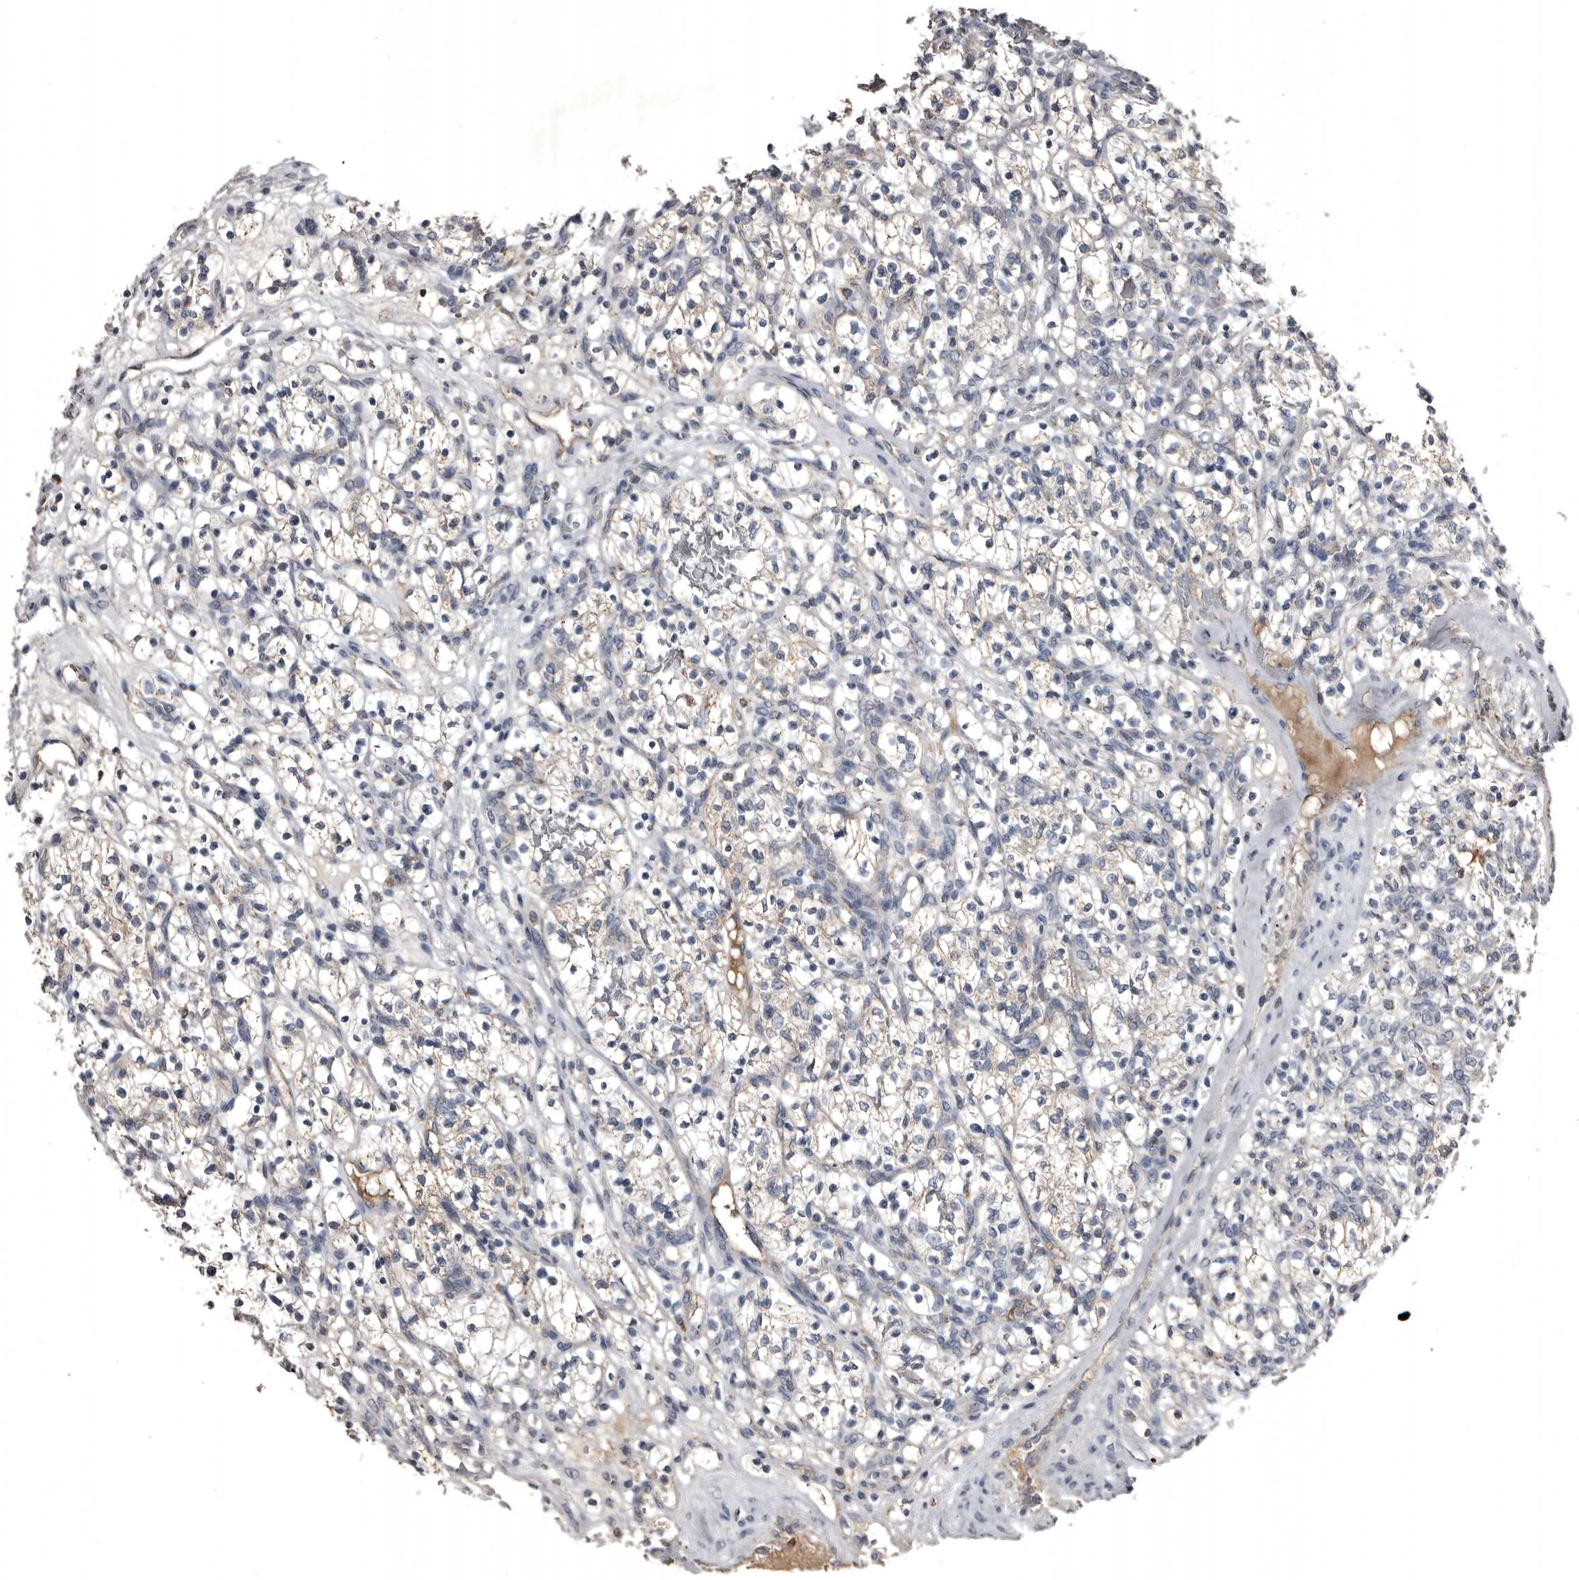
{"staining": {"intensity": "moderate", "quantity": "<25%", "location": "cytoplasmic/membranous"}, "tissue": "renal cancer", "cell_type": "Tumor cells", "image_type": "cancer", "snomed": [{"axis": "morphology", "description": "Adenocarcinoma, NOS"}, {"axis": "topography", "description": "Kidney"}], "caption": "Protein expression analysis of human renal cancer (adenocarcinoma) reveals moderate cytoplasmic/membranous expression in about <25% of tumor cells. The staining was performed using DAB (3,3'-diaminobenzidine) to visualize the protein expression in brown, while the nuclei were stained in blue with hematoxylin (Magnification: 20x).", "gene": "GREB1", "patient": {"sex": "female", "age": 57}}